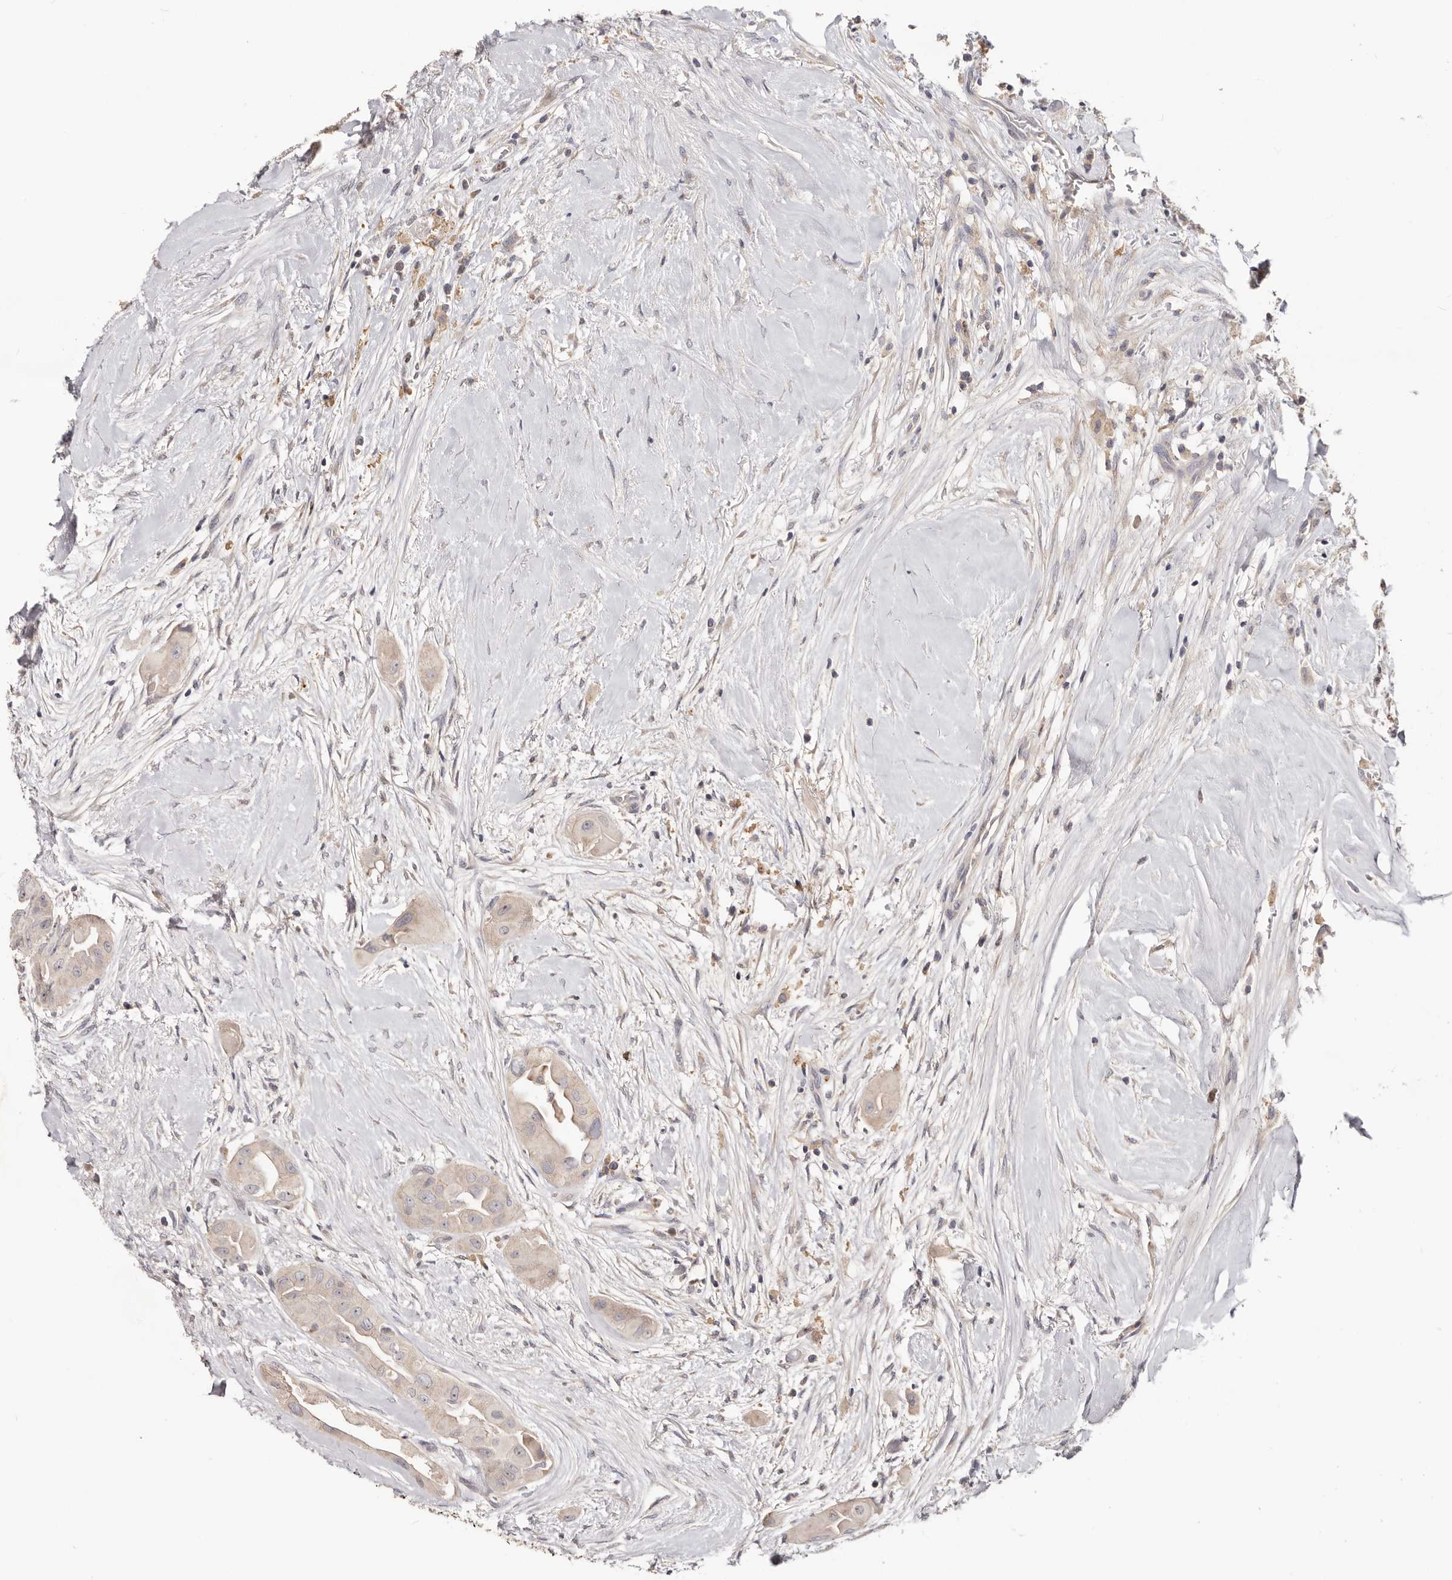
{"staining": {"intensity": "negative", "quantity": "none", "location": "none"}, "tissue": "thyroid cancer", "cell_type": "Tumor cells", "image_type": "cancer", "snomed": [{"axis": "morphology", "description": "Papillary adenocarcinoma, NOS"}, {"axis": "topography", "description": "Thyroid gland"}], "caption": "The photomicrograph reveals no staining of tumor cells in papillary adenocarcinoma (thyroid).", "gene": "CCDC190", "patient": {"sex": "female", "age": 59}}